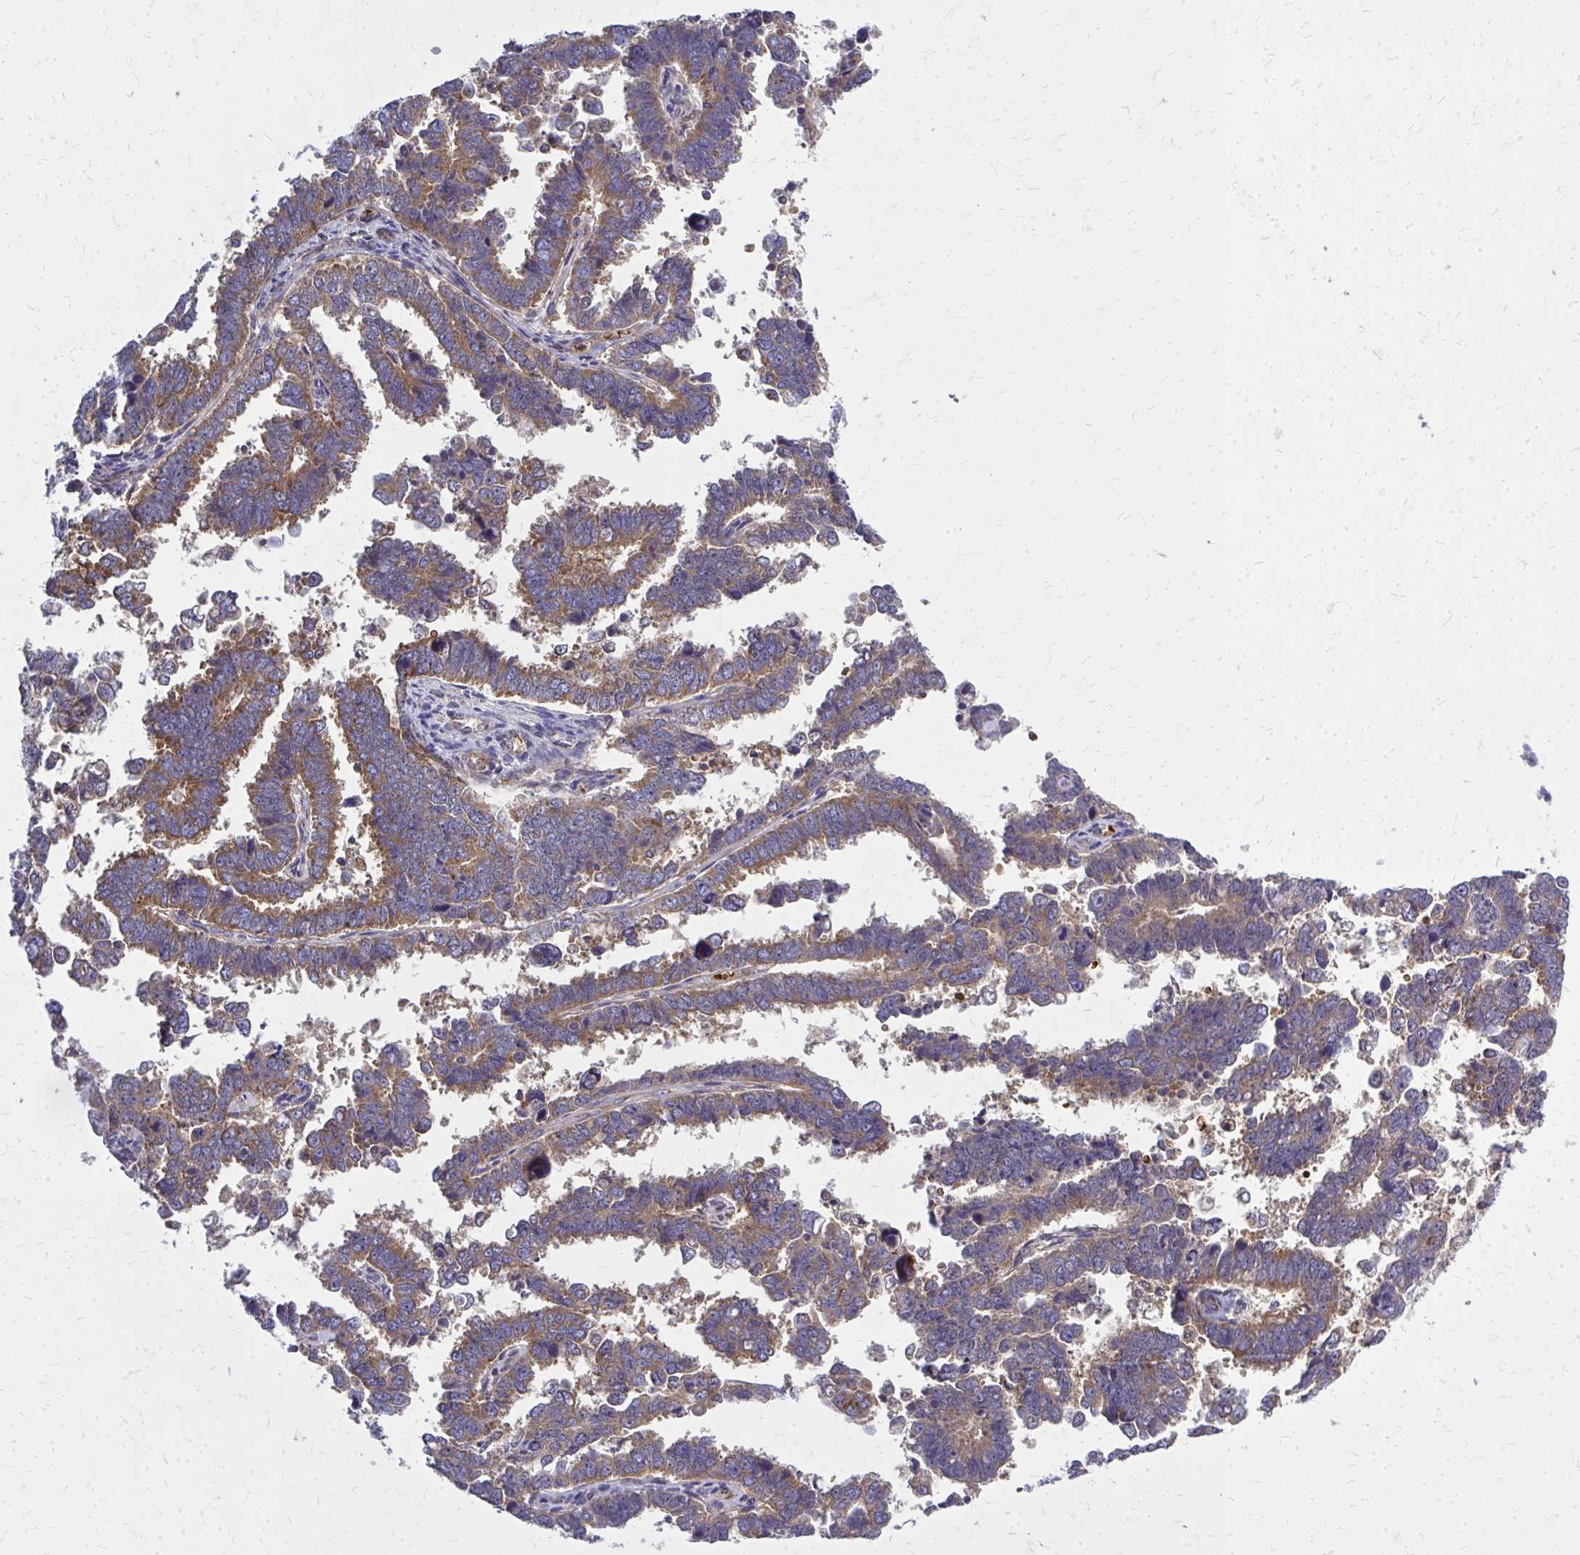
{"staining": {"intensity": "strong", "quantity": ">75%", "location": "cytoplasmic/membranous"}, "tissue": "endometrial cancer", "cell_type": "Tumor cells", "image_type": "cancer", "snomed": [{"axis": "morphology", "description": "Adenocarcinoma, NOS"}, {"axis": "topography", "description": "Endometrium"}], "caption": "The photomicrograph reveals staining of endometrial adenocarcinoma, revealing strong cytoplasmic/membranous protein staining (brown color) within tumor cells.", "gene": "PDK4", "patient": {"sex": "female", "age": 75}}